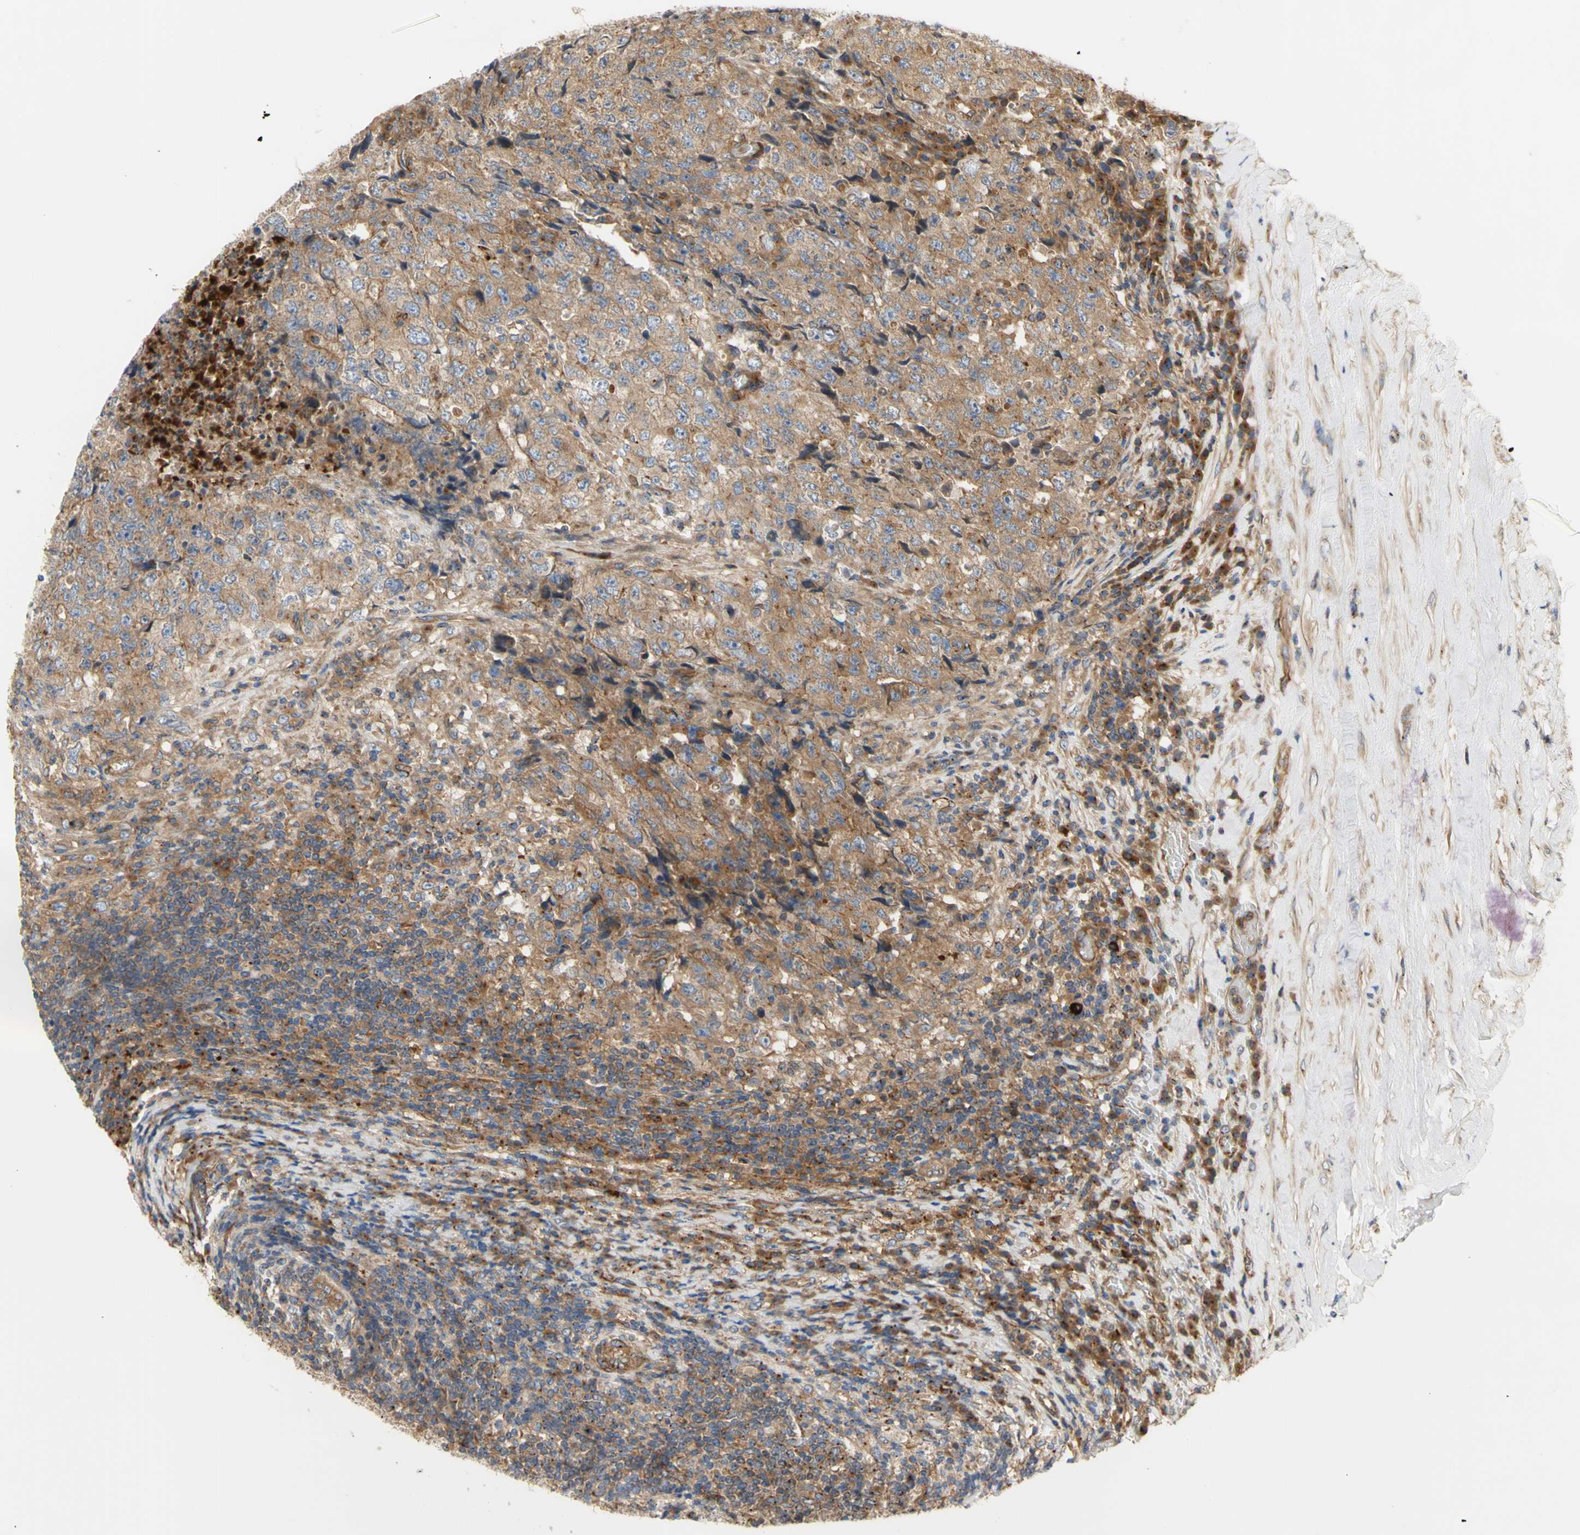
{"staining": {"intensity": "moderate", "quantity": ">75%", "location": "cytoplasmic/membranous"}, "tissue": "testis cancer", "cell_type": "Tumor cells", "image_type": "cancer", "snomed": [{"axis": "morphology", "description": "Necrosis, NOS"}, {"axis": "morphology", "description": "Carcinoma, Embryonal, NOS"}, {"axis": "topography", "description": "Testis"}], "caption": "An immunohistochemistry photomicrograph of neoplastic tissue is shown. Protein staining in brown highlights moderate cytoplasmic/membranous positivity in embryonal carcinoma (testis) within tumor cells.", "gene": "TUBG2", "patient": {"sex": "male", "age": 19}}